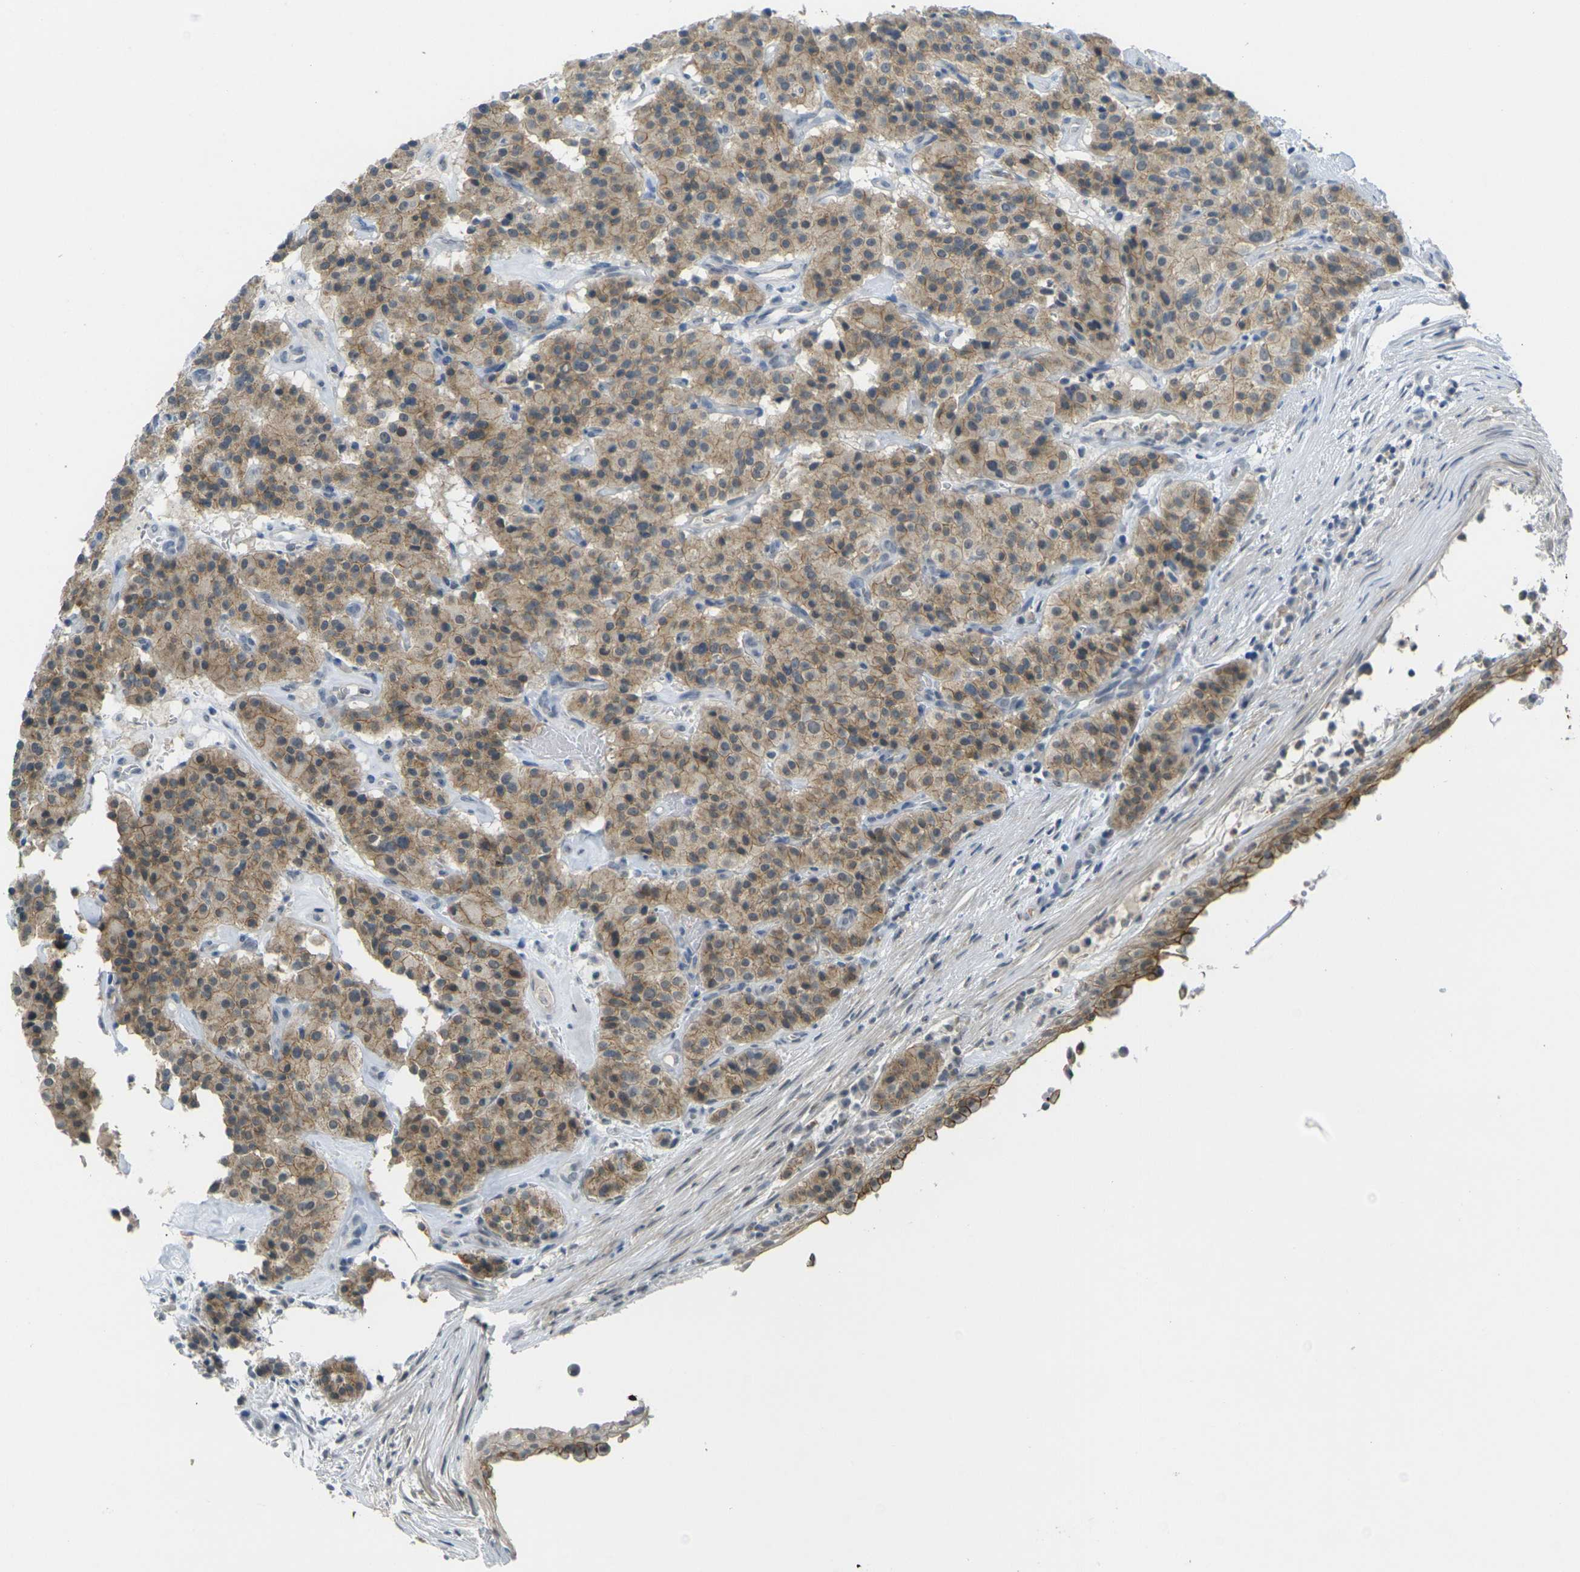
{"staining": {"intensity": "moderate", "quantity": ">75%", "location": "cytoplasmic/membranous"}, "tissue": "carcinoid", "cell_type": "Tumor cells", "image_type": "cancer", "snomed": [{"axis": "morphology", "description": "Carcinoid, malignant, NOS"}, {"axis": "topography", "description": "Lung"}], "caption": "Carcinoid (malignant) was stained to show a protein in brown. There is medium levels of moderate cytoplasmic/membranous positivity in approximately >75% of tumor cells.", "gene": "SPTBN2", "patient": {"sex": "male", "age": 30}}